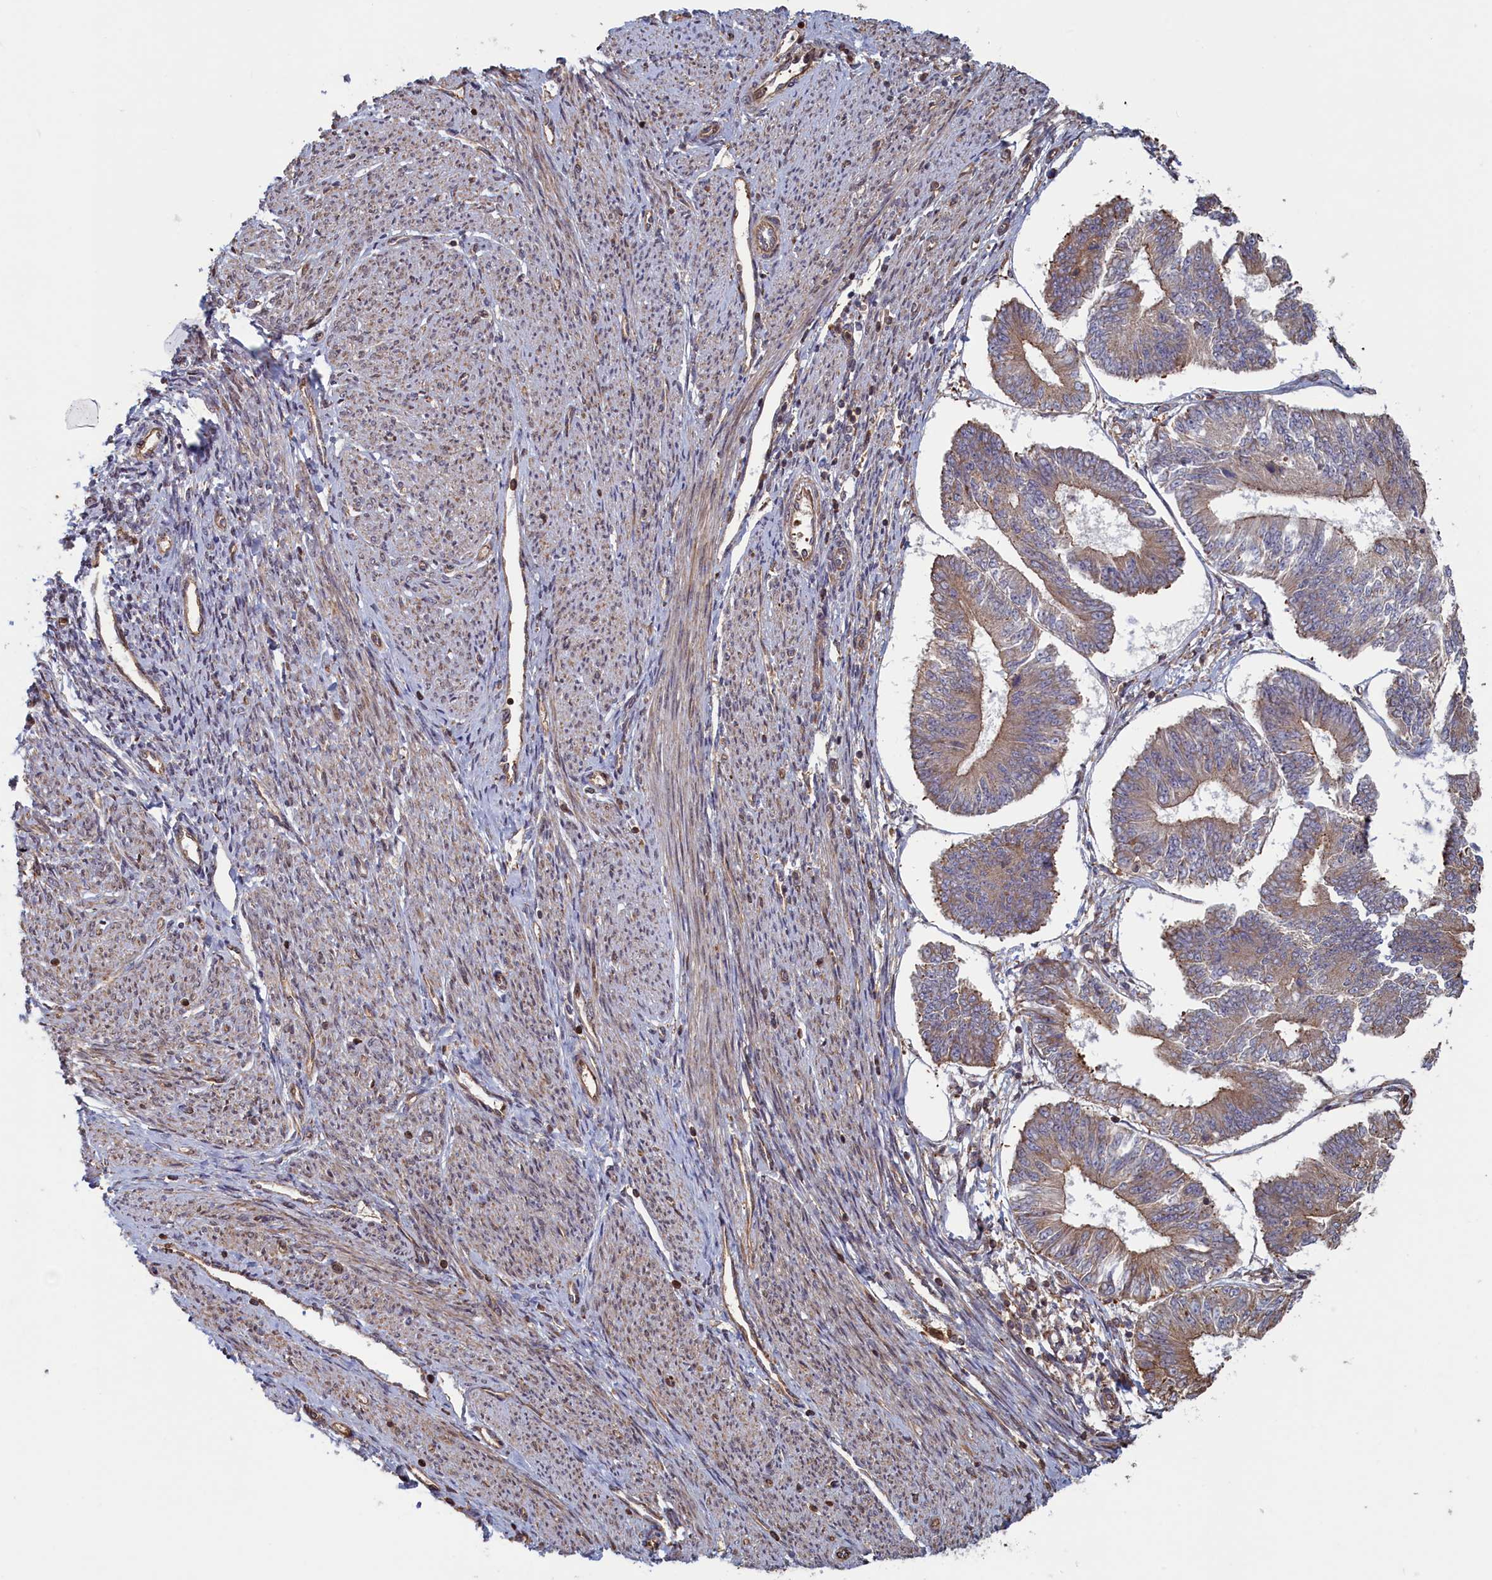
{"staining": {"intensity": "weak", "quantity": ">75%", "location": "cytoplasmic/membranous"}, "tissue": "endometrial cancer", "cell_type": "Tumor cells", "image_type": "cancer", "snomed": [{"axis": "morphology", "description": "Adenocarcinoma, NOS"}, {"axis": "topography", "description": "Endometrium"}], "caption": "Weak cytoplasmic/membranous staining is appreciated in about >75% of tumor cells in endometrial cancer (adenocarcinoma).", "gene": "RILPL1", "patient": {"sex": "female", "age": 58}}